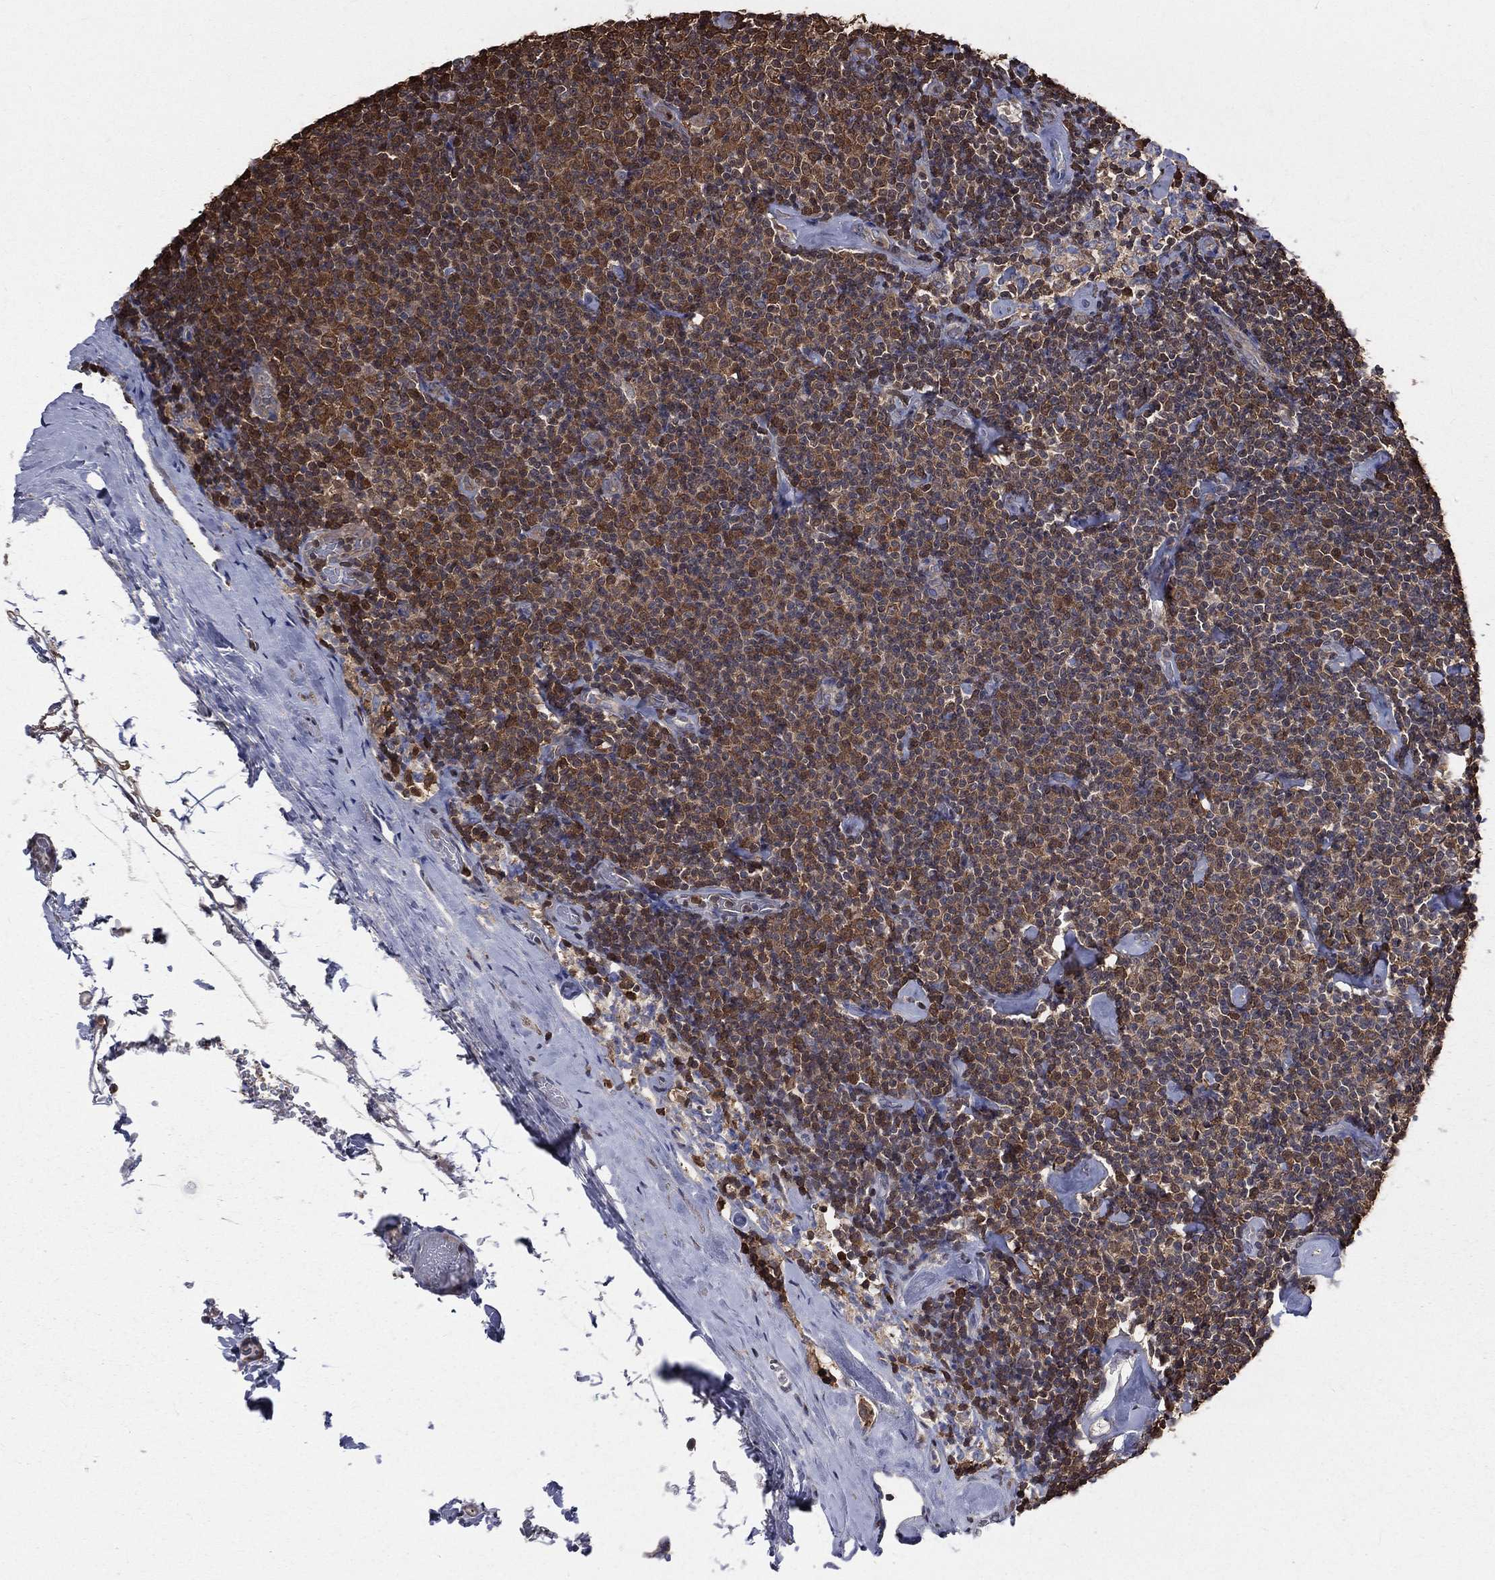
{"staining": {"intensity": "moderate", "quantity": "25%-75%", "location": "cytoplasmic/membranous,nuclear"}, "tissue": "lymphoma", "cell_type": "Tumor cells", "image_type": "cancer", "snomed": [{"axis": "morphology", "description": "Malignant lymphoma, non-Hodgkin's type, Low grade"}, {"axis": "topography", "description": "Lymph node"}], "caption": "High-power microscopy captured an immunohistochemistry photomicrograph of low-grade malignant lymphoma, non-Hodgkin's type, revealing moderate cytoplasmic/membranous and nuclear staining in about 25%-75% of tumor cells.", "gene": "TBC1D2", "patient": {"sex": "male", "age": 81}}